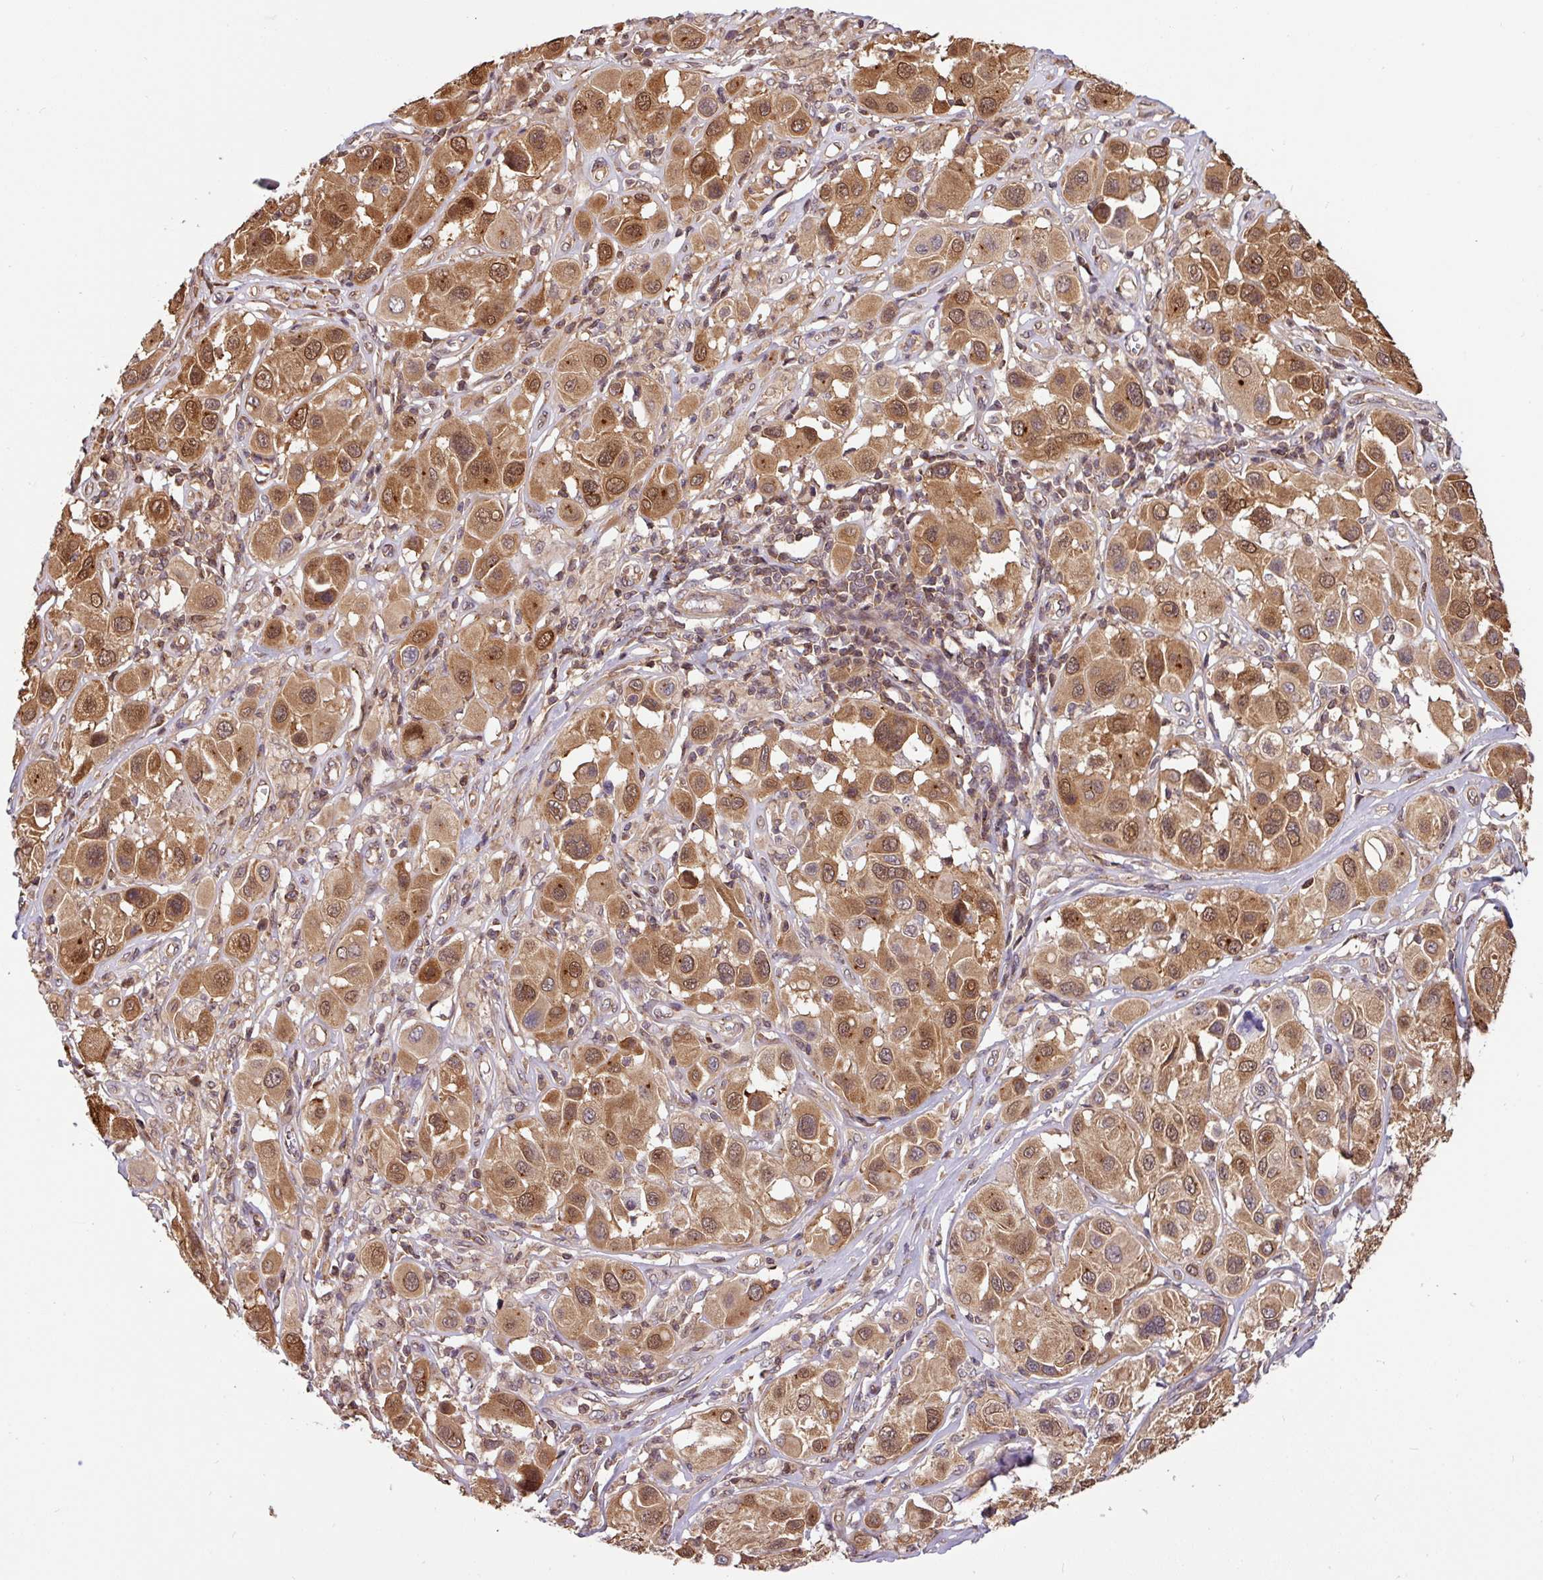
{"staining": {"intensity": "moderate", "quantity": ">75%", "location": "cytoplasmic/membranous,nuclear"}, "tissue": "melanoma", "cell_type": "Tumor cells", "image_type": "cancer", "snomed": [{"axis": "morphology", "description": "Malignant melanoma, Metastatic site"}, {"axis": "topography", "description": "Skin"}], "caption": "Human melanoma stained with a brown dye shows moderate cytoplasmic/membranous and nuclear positive expression in approximately >75% of tumor cells.", "gene": "SHB", "patient": {"sex": "male", "age": 41}}